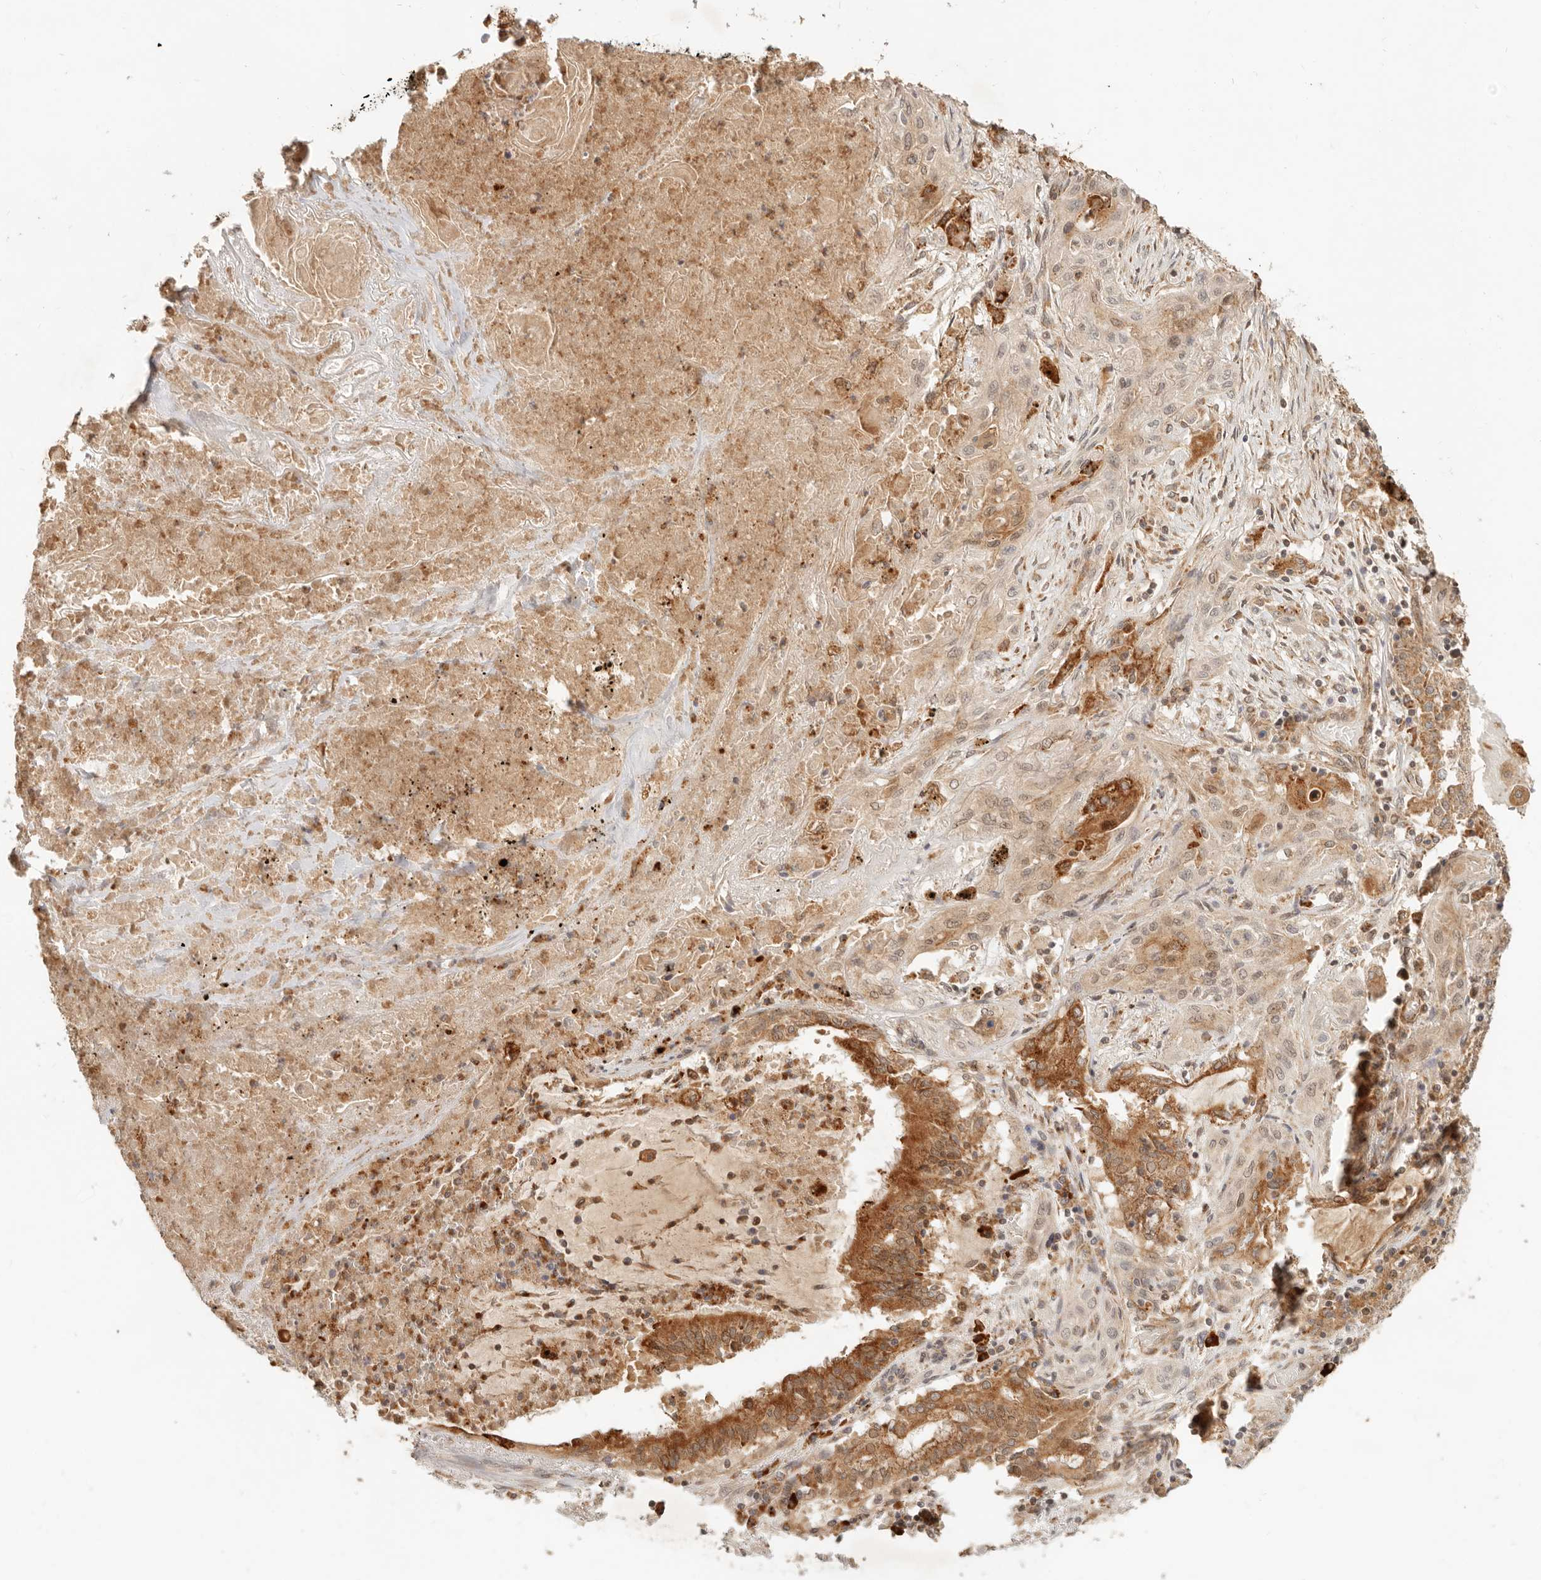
{"staining": {"intensity": "weak", "quantity": "25%-75%", "location": "nuclear"}, "tissue": "lung cancer", "cell_type": "Tumor cells", "image_type": "cancer", "snomed": [{"axis": "morphology", "description": "Squamous cell carcinoma, NOS"}, {"axis": "topography", "description": "Lung"}], "caption": "Immunohistochemical staining of human squamous cell carcinoma (lung) displays weak nuclear protein expression in approximately 25%-75% of tumor cells.", "gene": "BAALC", "patient": {"sex": "female", "age": 47}}